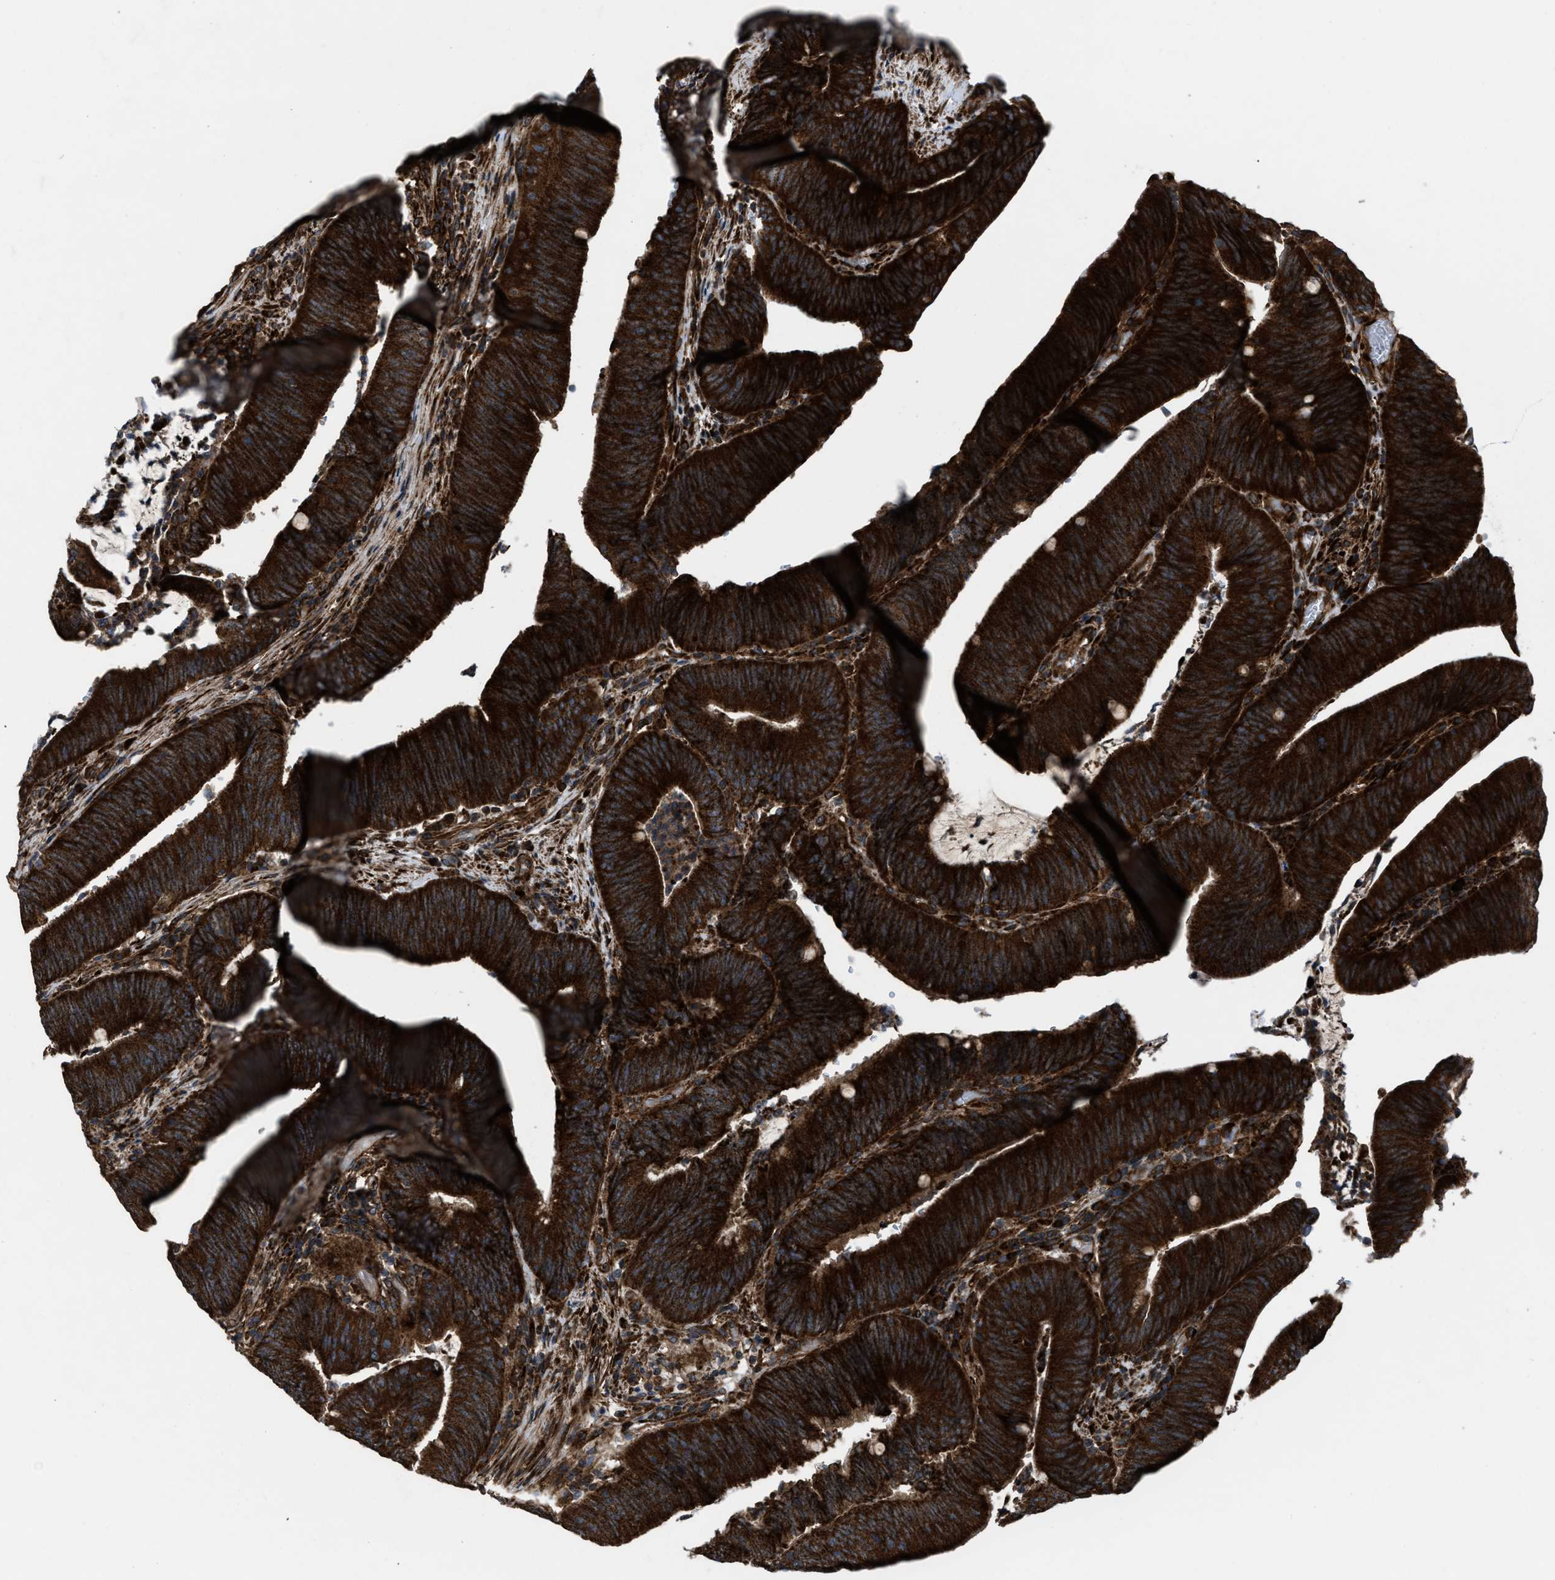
{"staining": {"intensity": "strong", "quantity": ">75%", "location": "cytoplasmic/membranous"}, "tissue": "colorectal cancer", "cell_type": "Tumor cells", "image_type": "cancer", "snomed": [{"axis": "morphology", "description": "Normal tissue, NOS"}, {"axis": "morphology", "description": "Adenocarcinoma, NOS"}, {"axis": "topography", "description": "Rectum"}], "caption": "There is high levels of strong cytoplasmic/membranous staining in tumor cells of colorectal adenocarcinoma, as demonstrated by immunohistochemical staining (brown color).", "gene": "PER3", "patient": {"sex": "female", "age": 66}}